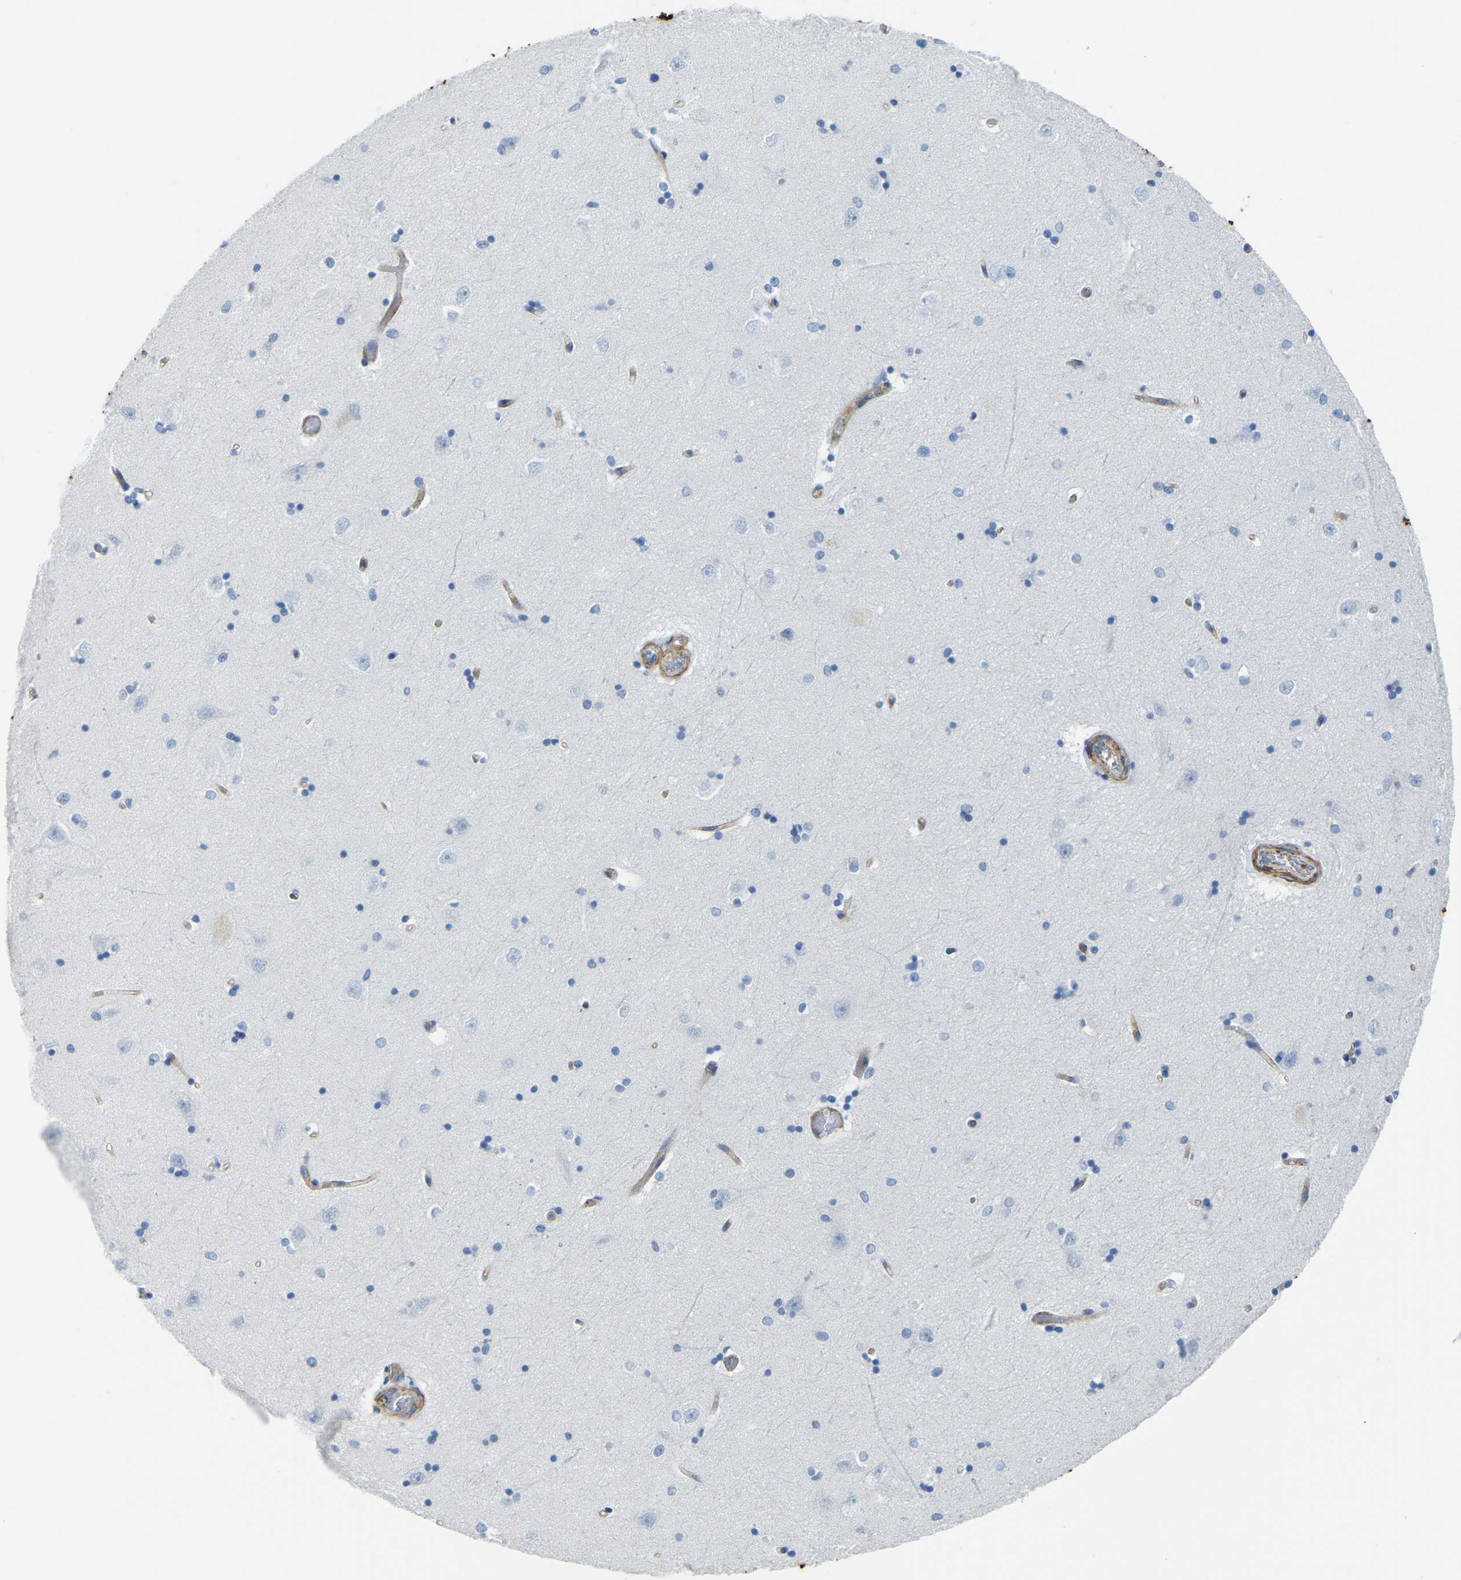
{"staining": {"intensity": "negative", "quantity": "none", "location": "none"}, "tissue": "hippocampus", "cell_type": "Glial cells", "image_type": "normal", "snomed": [{"axis": "morphology", "description": "Normal tissue, NOS"}, {"axis": "topography", "description": "Hippocampus"}], "caption": "Glial cells show no significant expression in benign hippocampus. The staining is performed using DAB (3,3'-diaminobenzidine) brown chromogen with nuclei counter-stained in using hematoxylin.", "gene": "MYL3", "patient": {"sex": "male", "age": 45}}